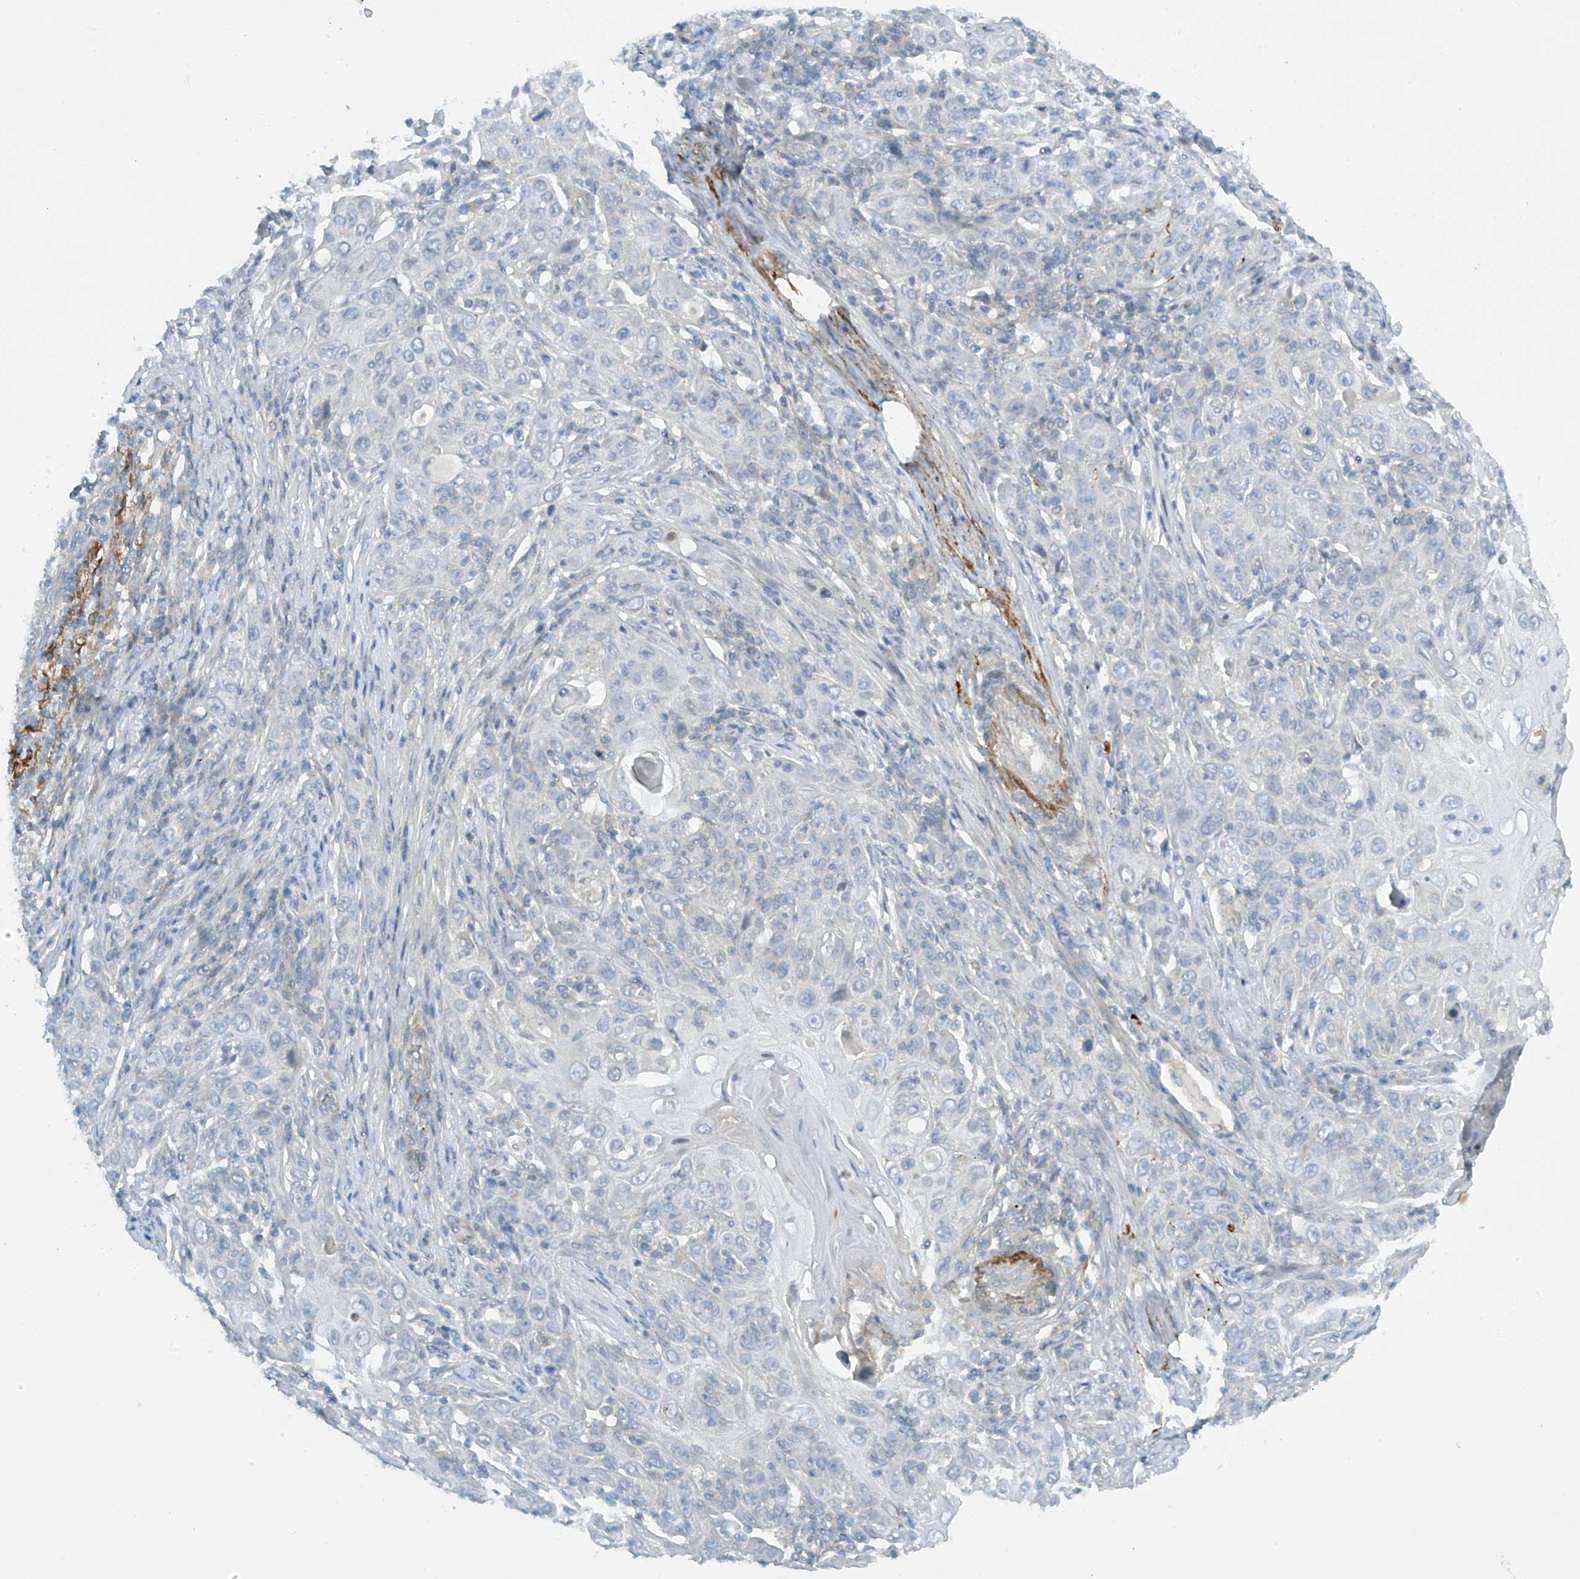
{"staining": {"intensity": "negative", "quantity": "none", "location": "none"}, "tissue": "skin cancer", "cell_type": "Tumor cells", "image_type": "cancer", "snomed": [{"axis": "morphology", "description": "Squamous cell carcinoma, NOS"}, {"axis": "topography", "description": "Skin"}], "caption": "High power microscopy photomicrograph of an IHC photomicrograph of squamous cell carcinoma (skin), revealing no significant positivity in tumor cells.", "gene": "FSD1L", "patient": {"sex": "female", "age": 88}}